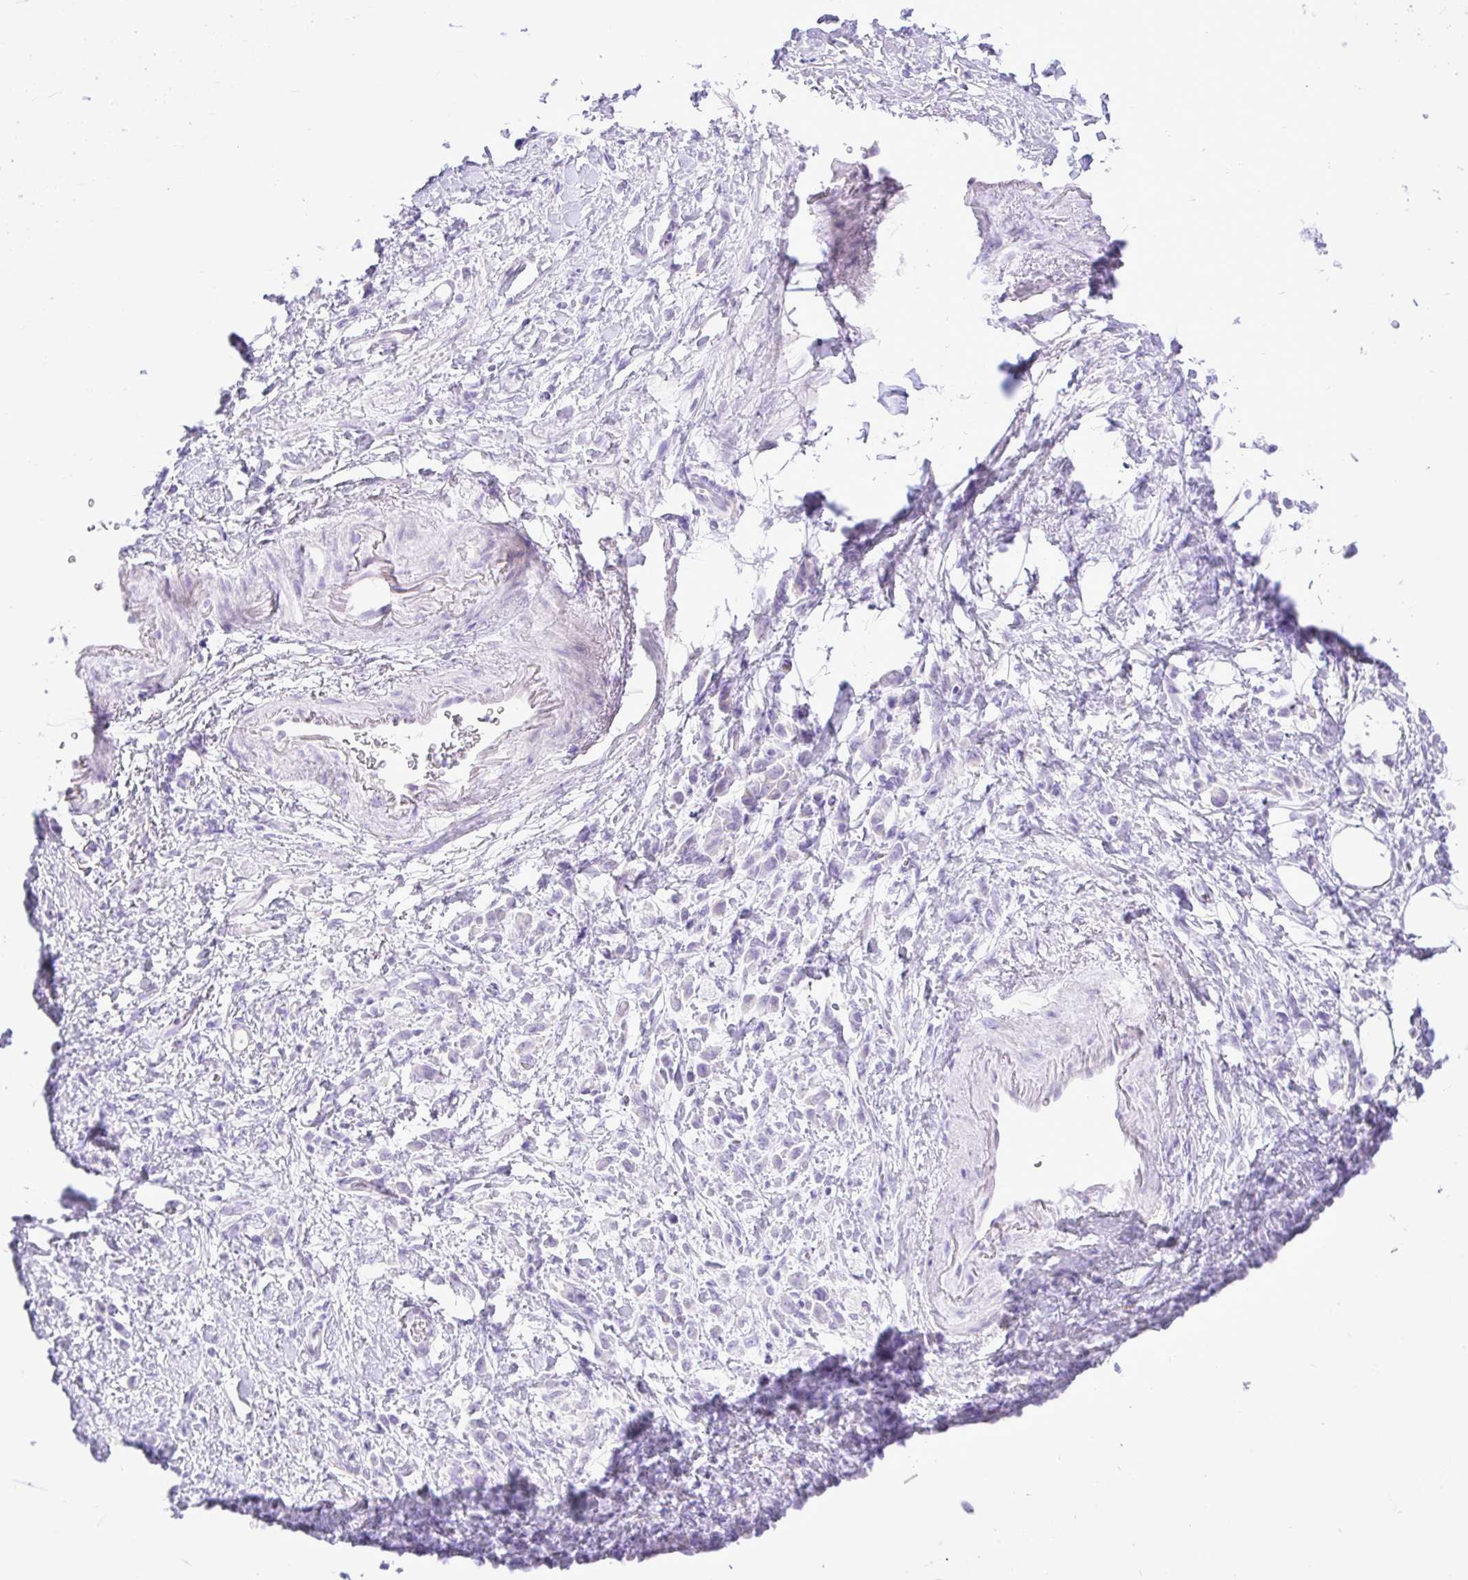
{"staining": {"intensity": "negative", "quantity": "none", "location": "none"}, "tissue": "stomach cancer", "cell_type": "Tumor cells", "image_type": "cancer", "snomed": [{"axis": "morphology", "description": "Adenocarcinoma, NOS"}, {"axis": "topography", "description": "Stomach"}], "caption": "An IHC micrograph of stomach cancer (adenocarcinoma) is shown. There is no staining in tumor cells of stomach cancer (adenocarcinoma). Nuclei are stained in blue.", "gene": "ZNF101", "patient": {"sex": "male", "age": 77}}